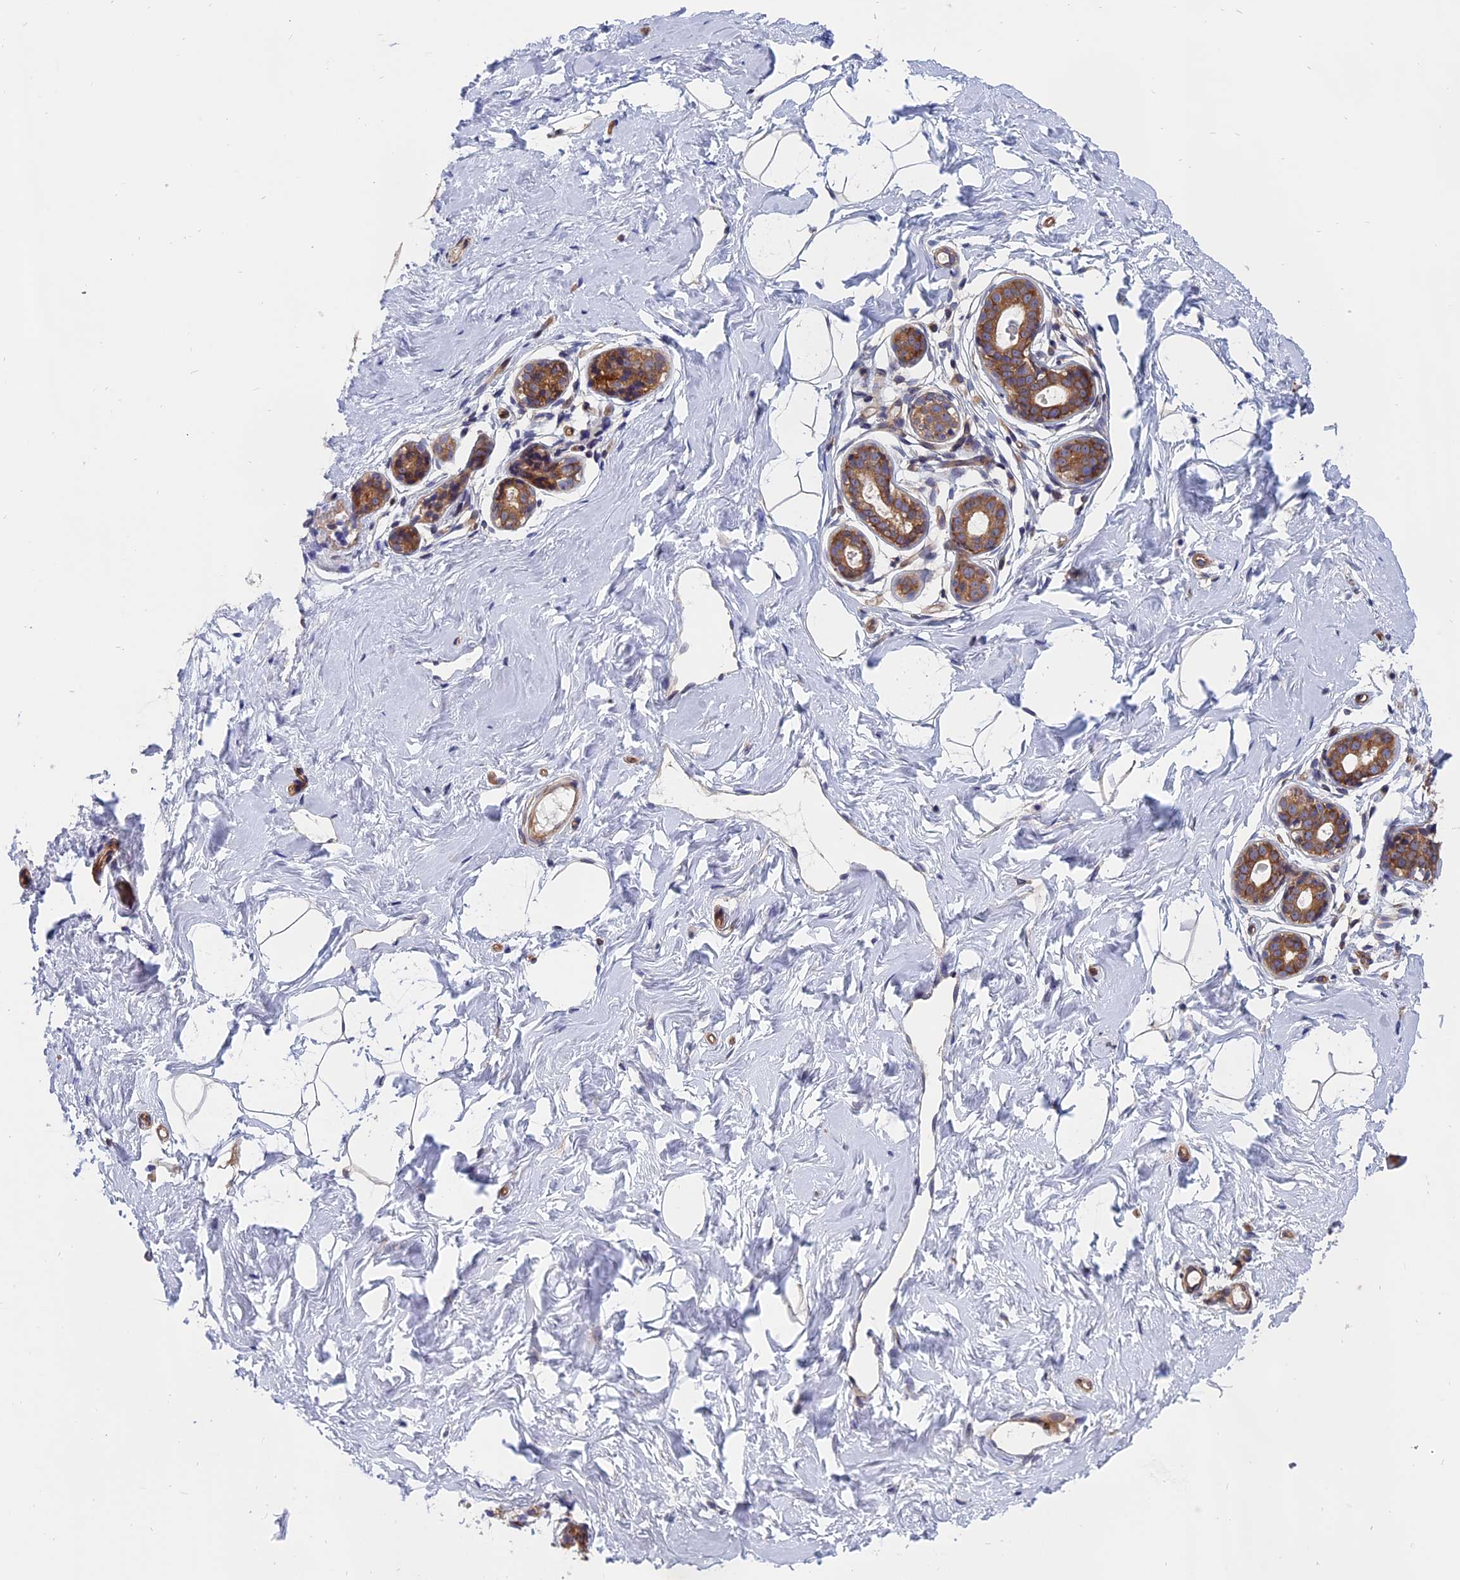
{"staining": {"intensity": "negative", "quantity": "none", "location": "none"}, "tissue": "breast", "cell_type": "Adipocytes", "image_type": "normal", "snomed": [{"axis": "morphology", "description": "Normal tissue, NOS"}, {"axis": "morphology", "description": "Adenoma, NOS"}, {"axis": "topography", "description": "Breast"}], "caption": "The histopathology image demonstrates no staining of adipocytes in normal breast.", "gene": "NAA10", "patient": {"sex": "female", "age": 23}}